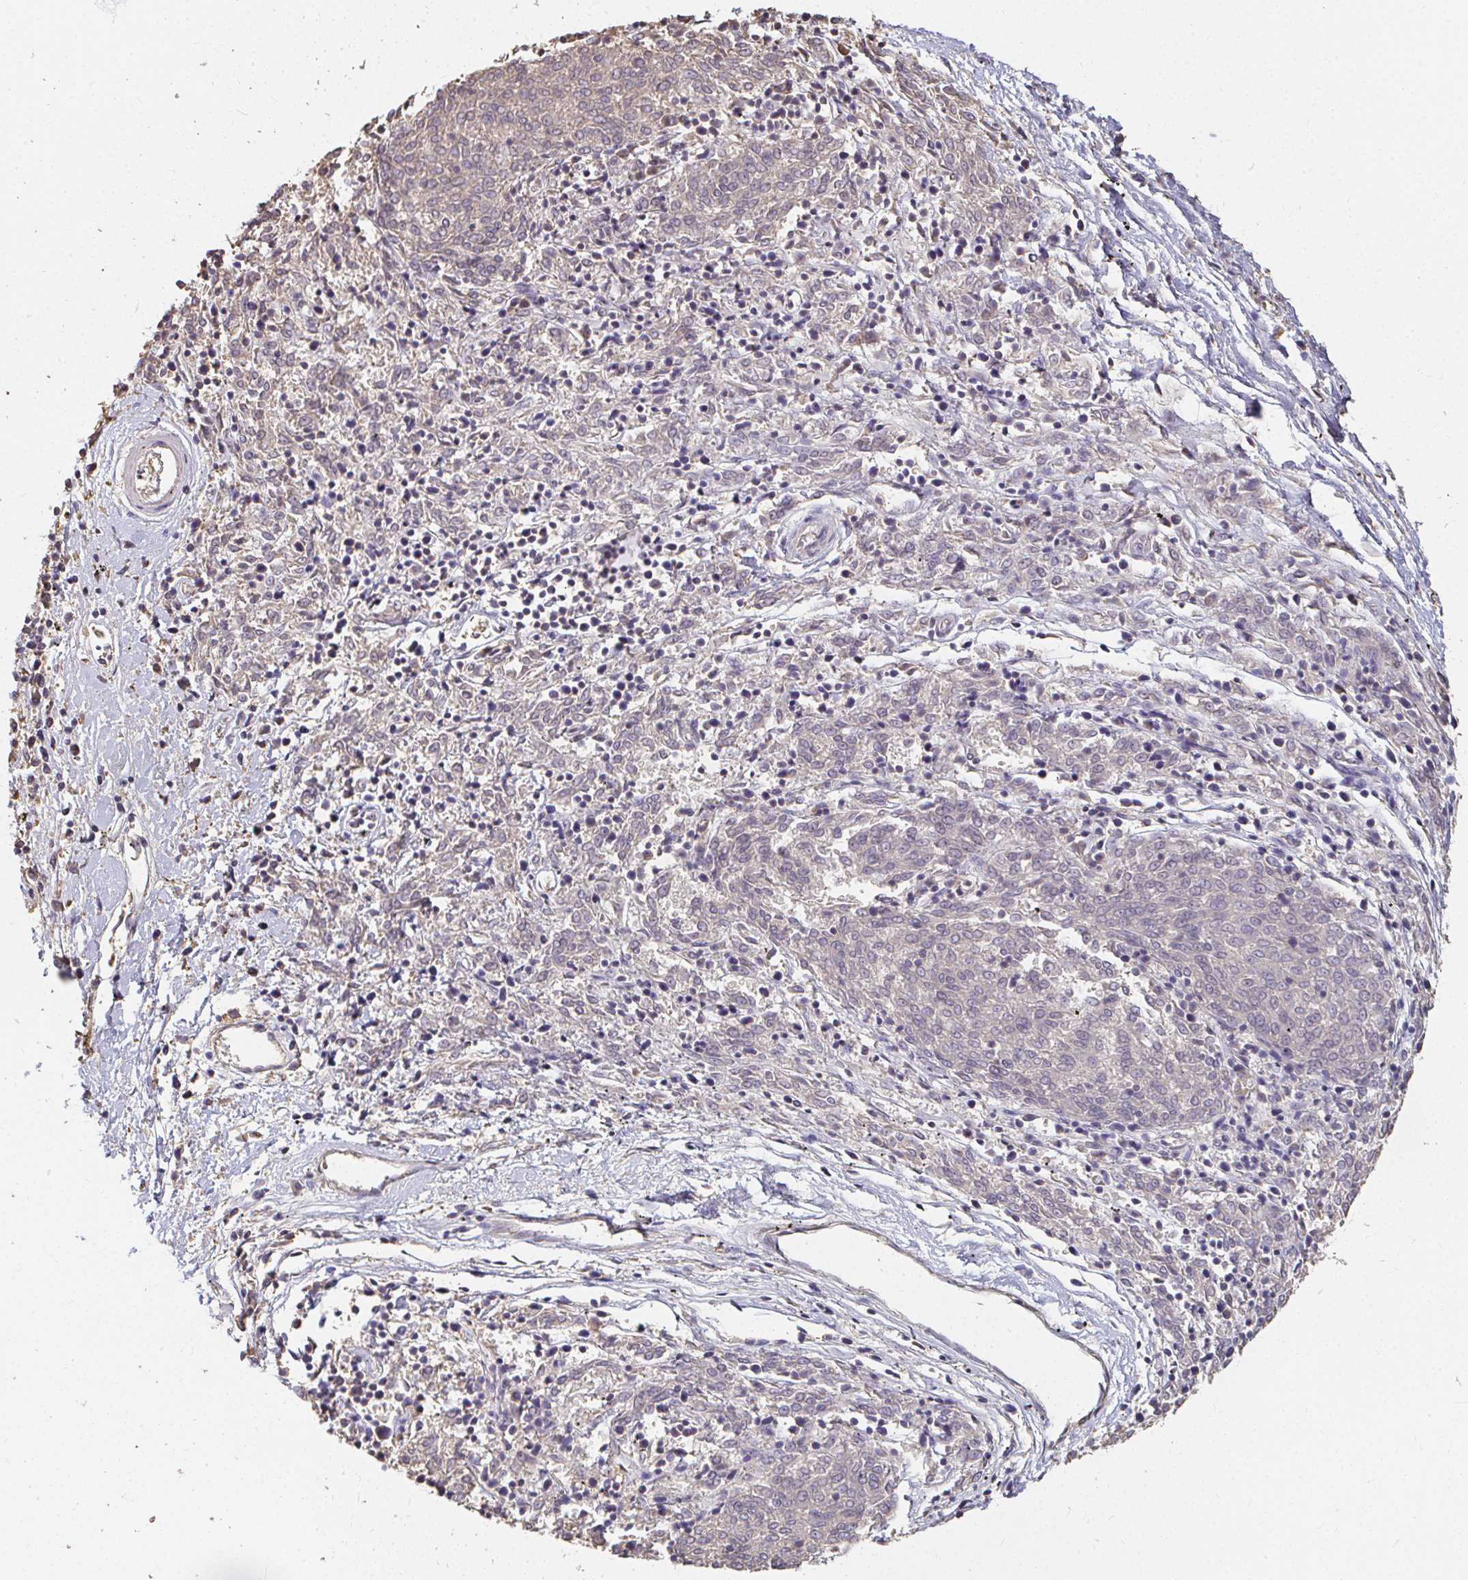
{"staining": {"intensity": "negative", "quantity": "none", "location": "none"}, "tissue": "melanoma", "cell_type": "Tumor cells", "image_type": "cancer", "snomed": [{"axis": "morphology", "description": "Malignant melanoma, NOS"}, {"axis": "topography", "description": "Skin"}], "caption": "This is a image of immunohistochemistry staining of melanoma, which shows no staining in tumor cells.", "gene": "LOXL4", "patient": {"sex": "female", "age": 72}}